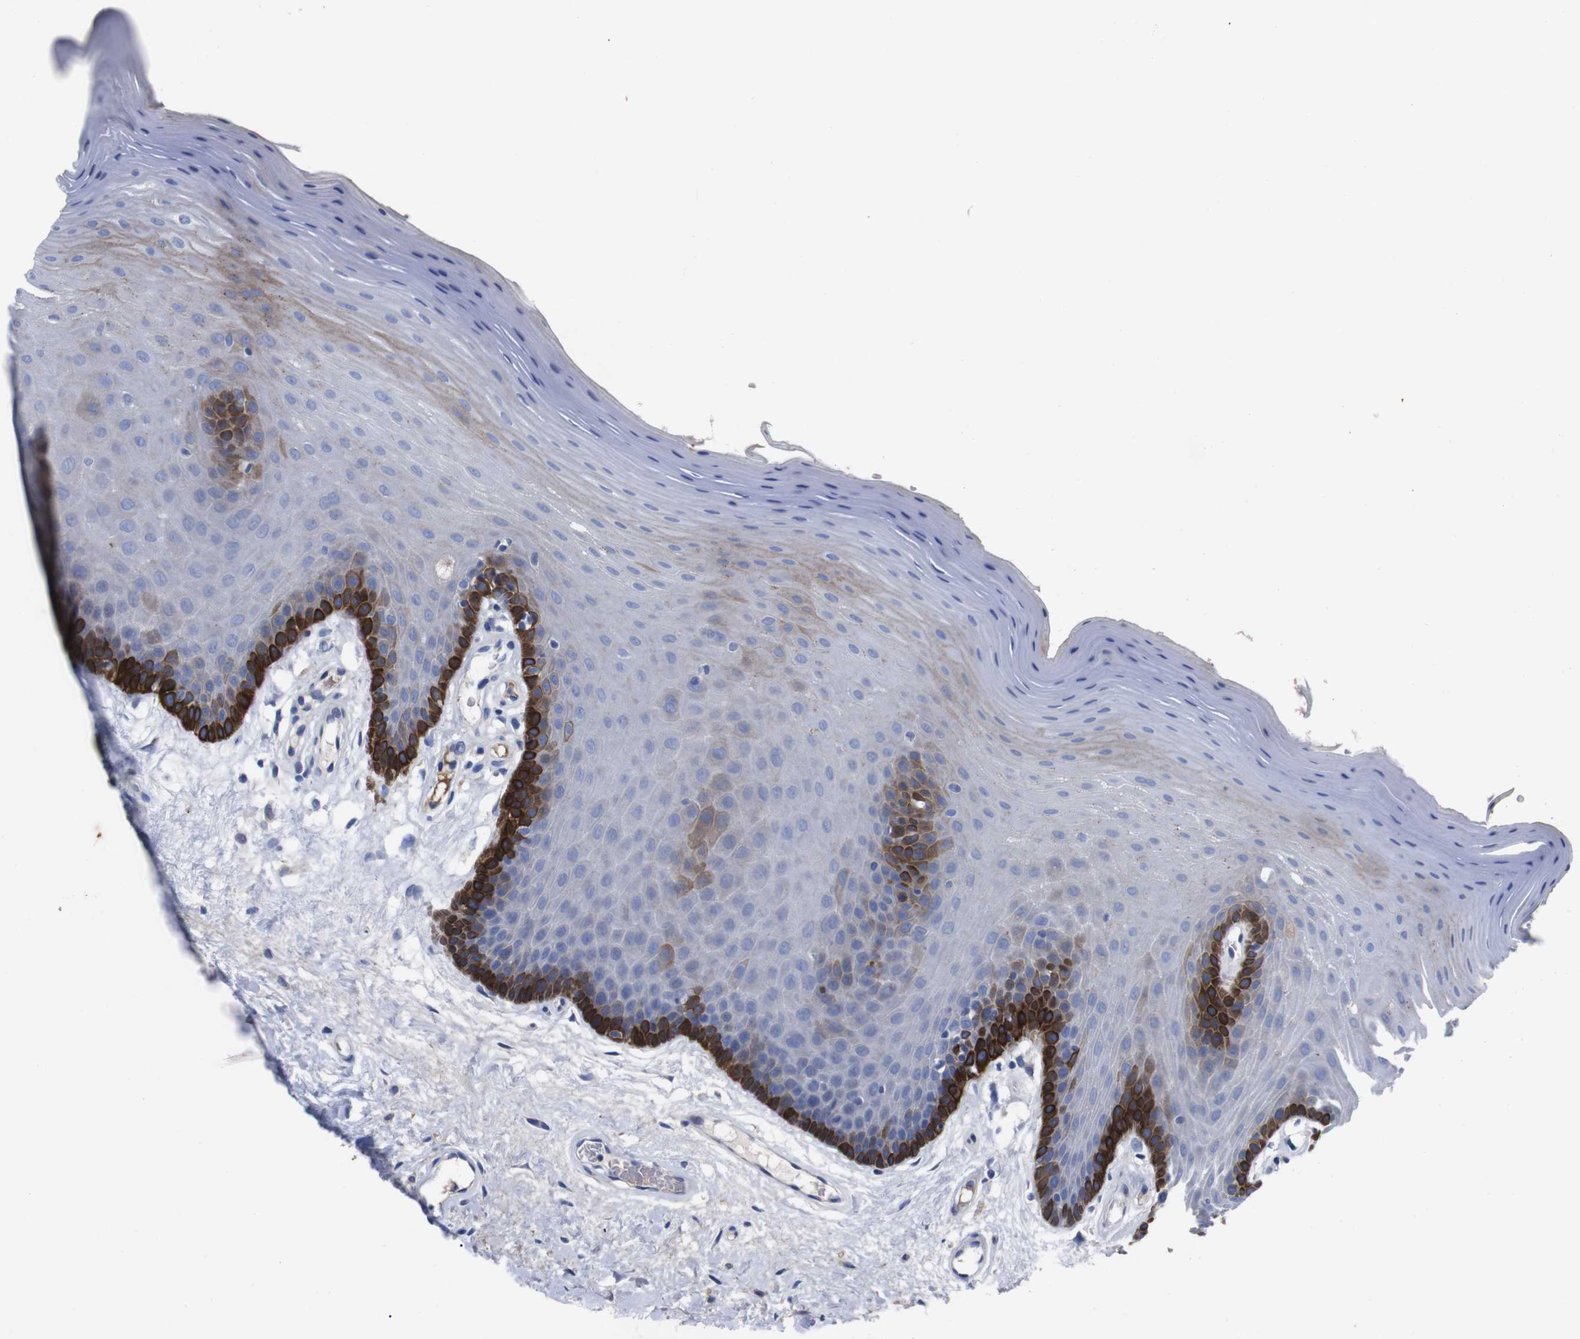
{"staining": {"intensity": "strong", "quantity": "<25%", "location": "cytoplasmic/membranous"}, "tissue": "oral mucosa", "cell_type": "Squamous epithelial cells", "image_type": "normal", "snomed": [{"axis": "morphology", "description": "Normal tissue, NOS"}, {"axis": "morphology", "description": "Squamous cell carcinoma, NOS"}, {"axis": "topography", "description": "Skeletal muscle"}, {"axis": "topography", "description": "Adipose tissue"}, {"axis": "topography", "description": "Vascular tissue"}, {"axis": "topography", "description": "Oral tissue"}, {"axis": "topography", "description": "Peripheral nerve tissue"}, {"axis": "topography", "description": "Head-Neck"}], "caption": "Immunohistochemical staining of benign human oral mucosa exhibits medium levels of strong cytoplasmic/membranous positivity in approximately <25% of squamous epithelial cells.", "gene": "GJB2", "patient": {"sex": "male", "age": 71}}